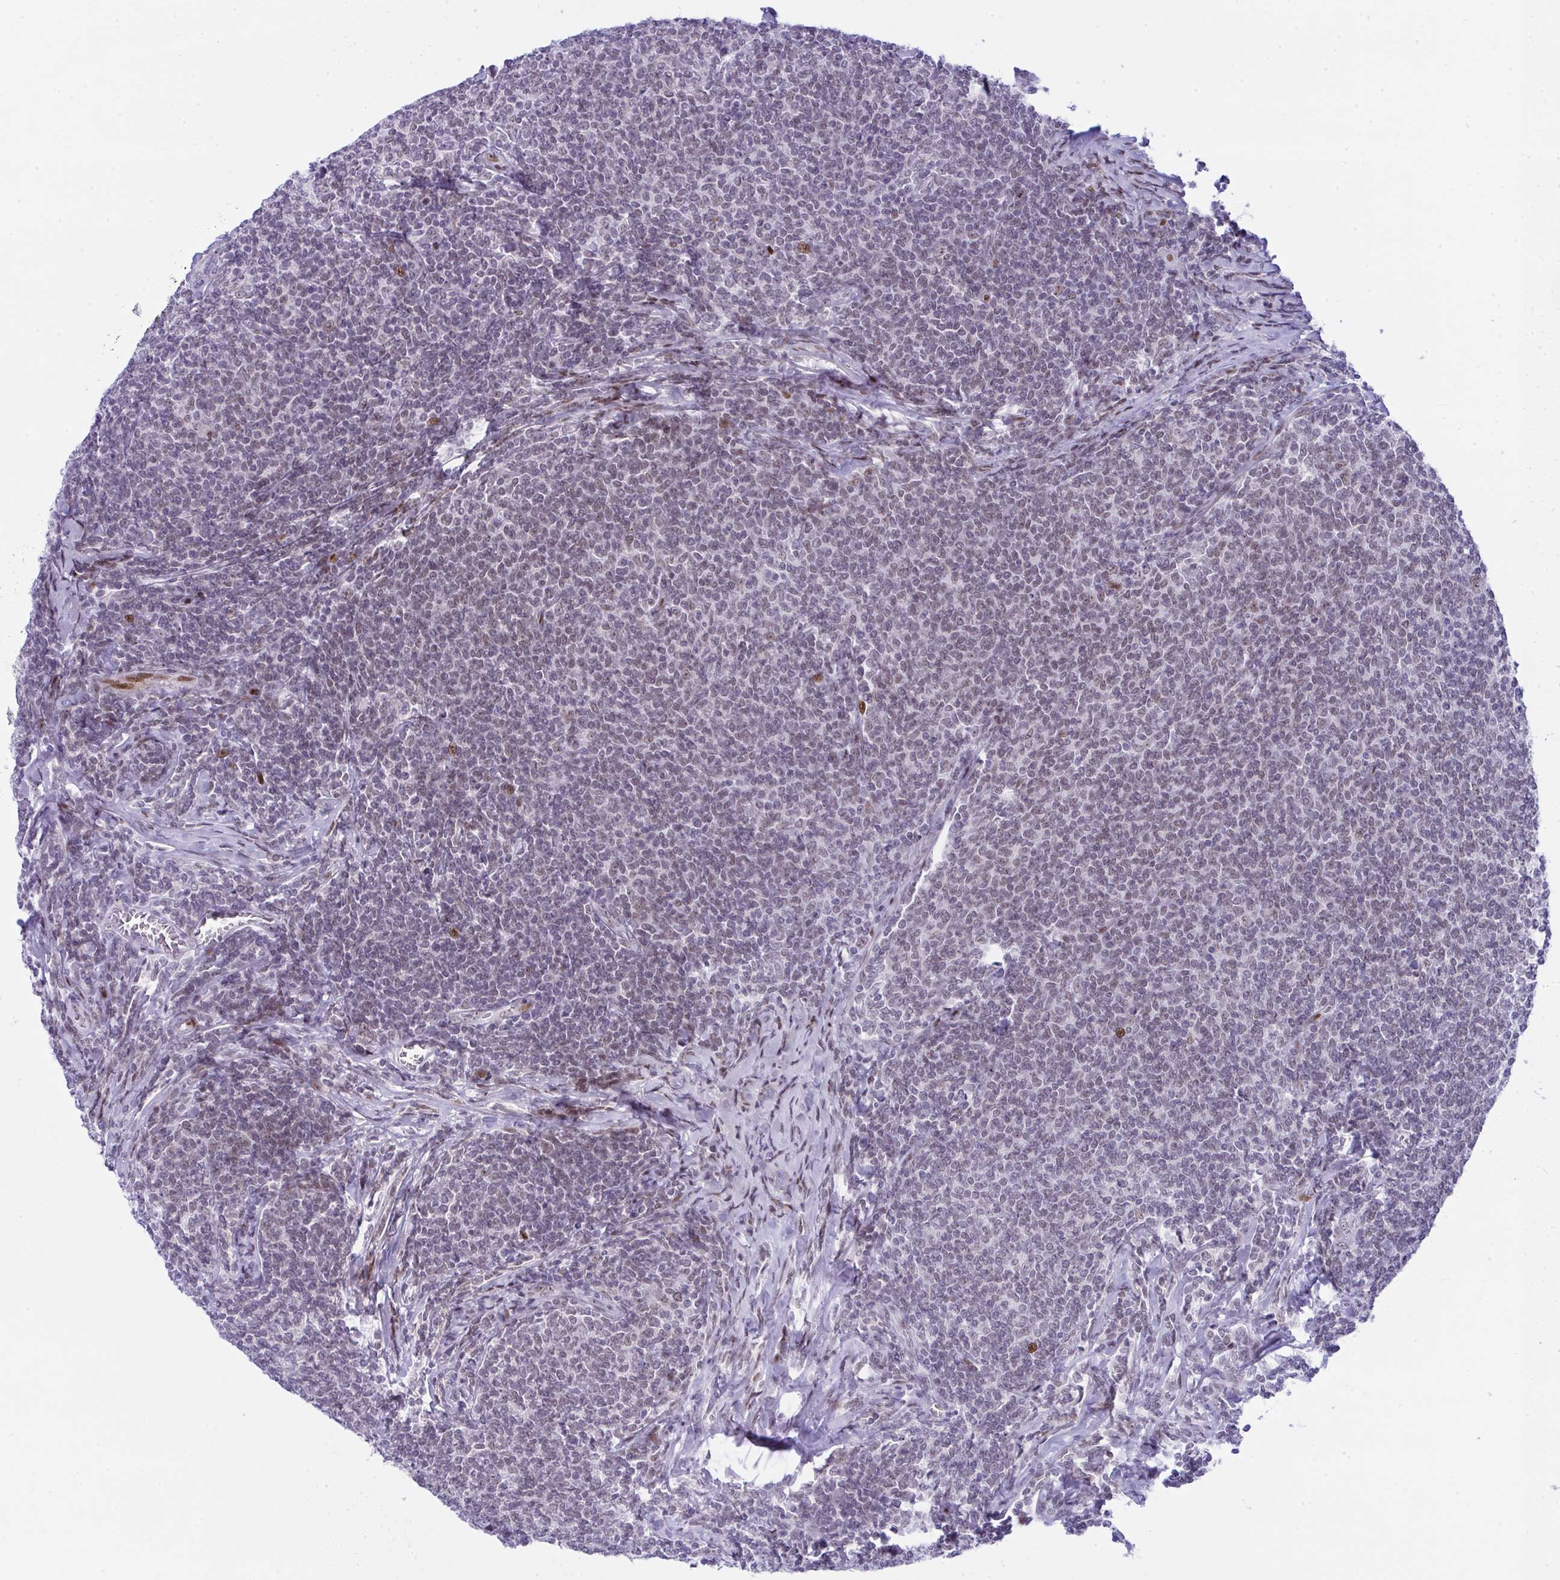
{"staining": {"intensity": "weak", "quantity": "25%-75%", "location": "nuclear"}, "tissue": "lymphoma", "cell_type": "Tumor cells", "image_type": "cancer", "snomed": [{"axis": "morphology", "description": "Malignant lymphoma, non-Hodgkin's type, Low grade"}, {"axis": "topography", "description": "Lymph node"}], "caption": "The histopathology image reveals immunohistochemical staining of malignant lymphoma, non-Hodgkin's type (low-grade). There is weak nuclear expression is seen in approximately 25%-75% of tumor cells. The staining was performed using DAB, with brown indicating positive protein expression. Nuclei are stained blue with hematoxylin.", "gene": "GLDN", "patient": {"sex": "male", "age": 52}}